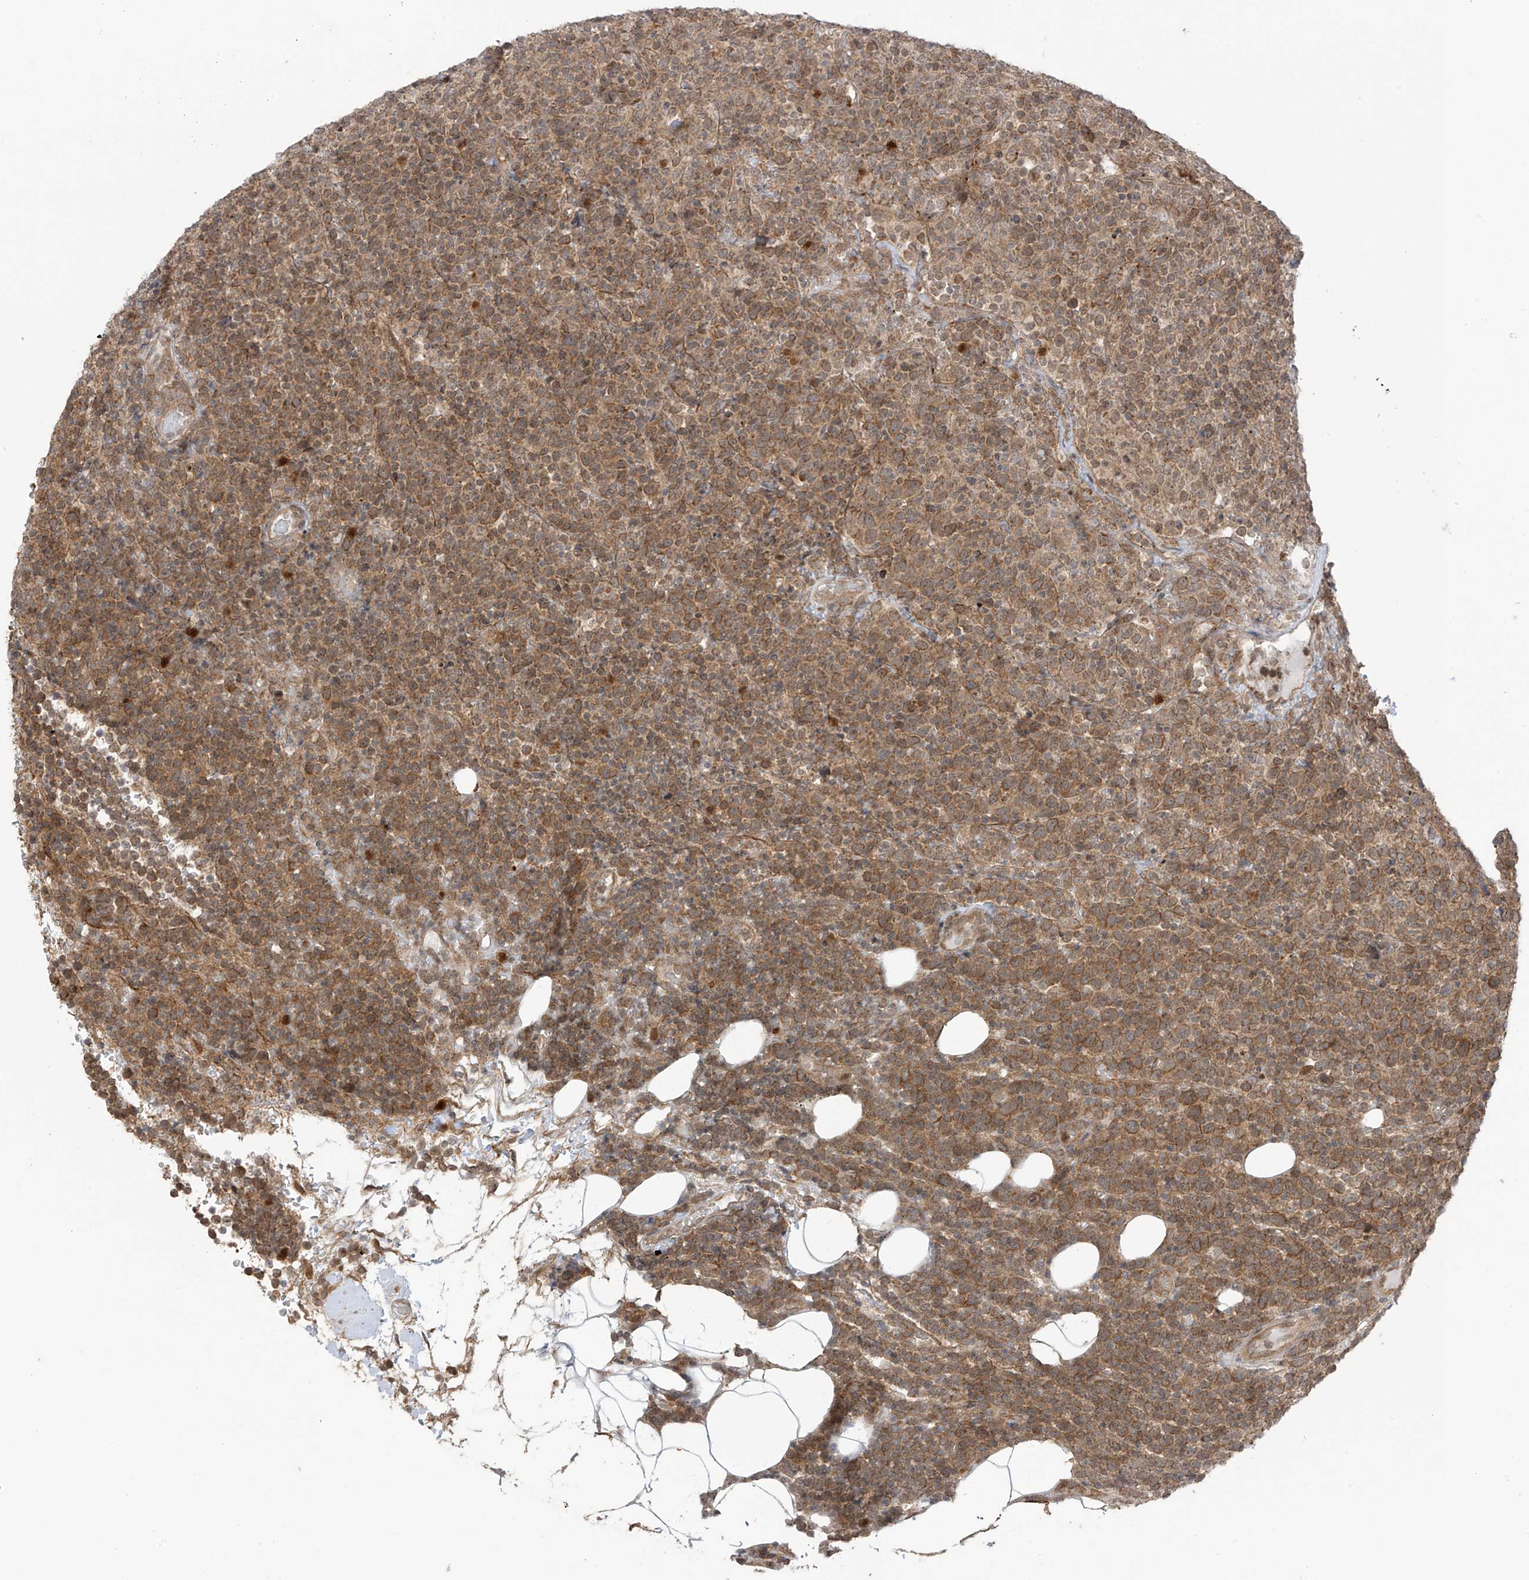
{"staining": {"intensity": "moderate", "quantity": ">75%", "location": "cytoplasmic/membranous"}, "tissue": "lymphoma", "cell_type": "Tumor cells", "image_type": "cancer", "snomed": [{"axis": "morphology", "description": "Malignant lymphoma, non-Hodgkin's type, High grade"}, {"axis": "topography", "description": "Lymph node"}], "caption": "This histopathology image reveals IHC staining of lymphoma, with medium moderate cytoplasmic/membranous positivity in about >75% of tumor cells.", "gene": "PDE11A", "patient": {"sex": "male", "age": 61}}